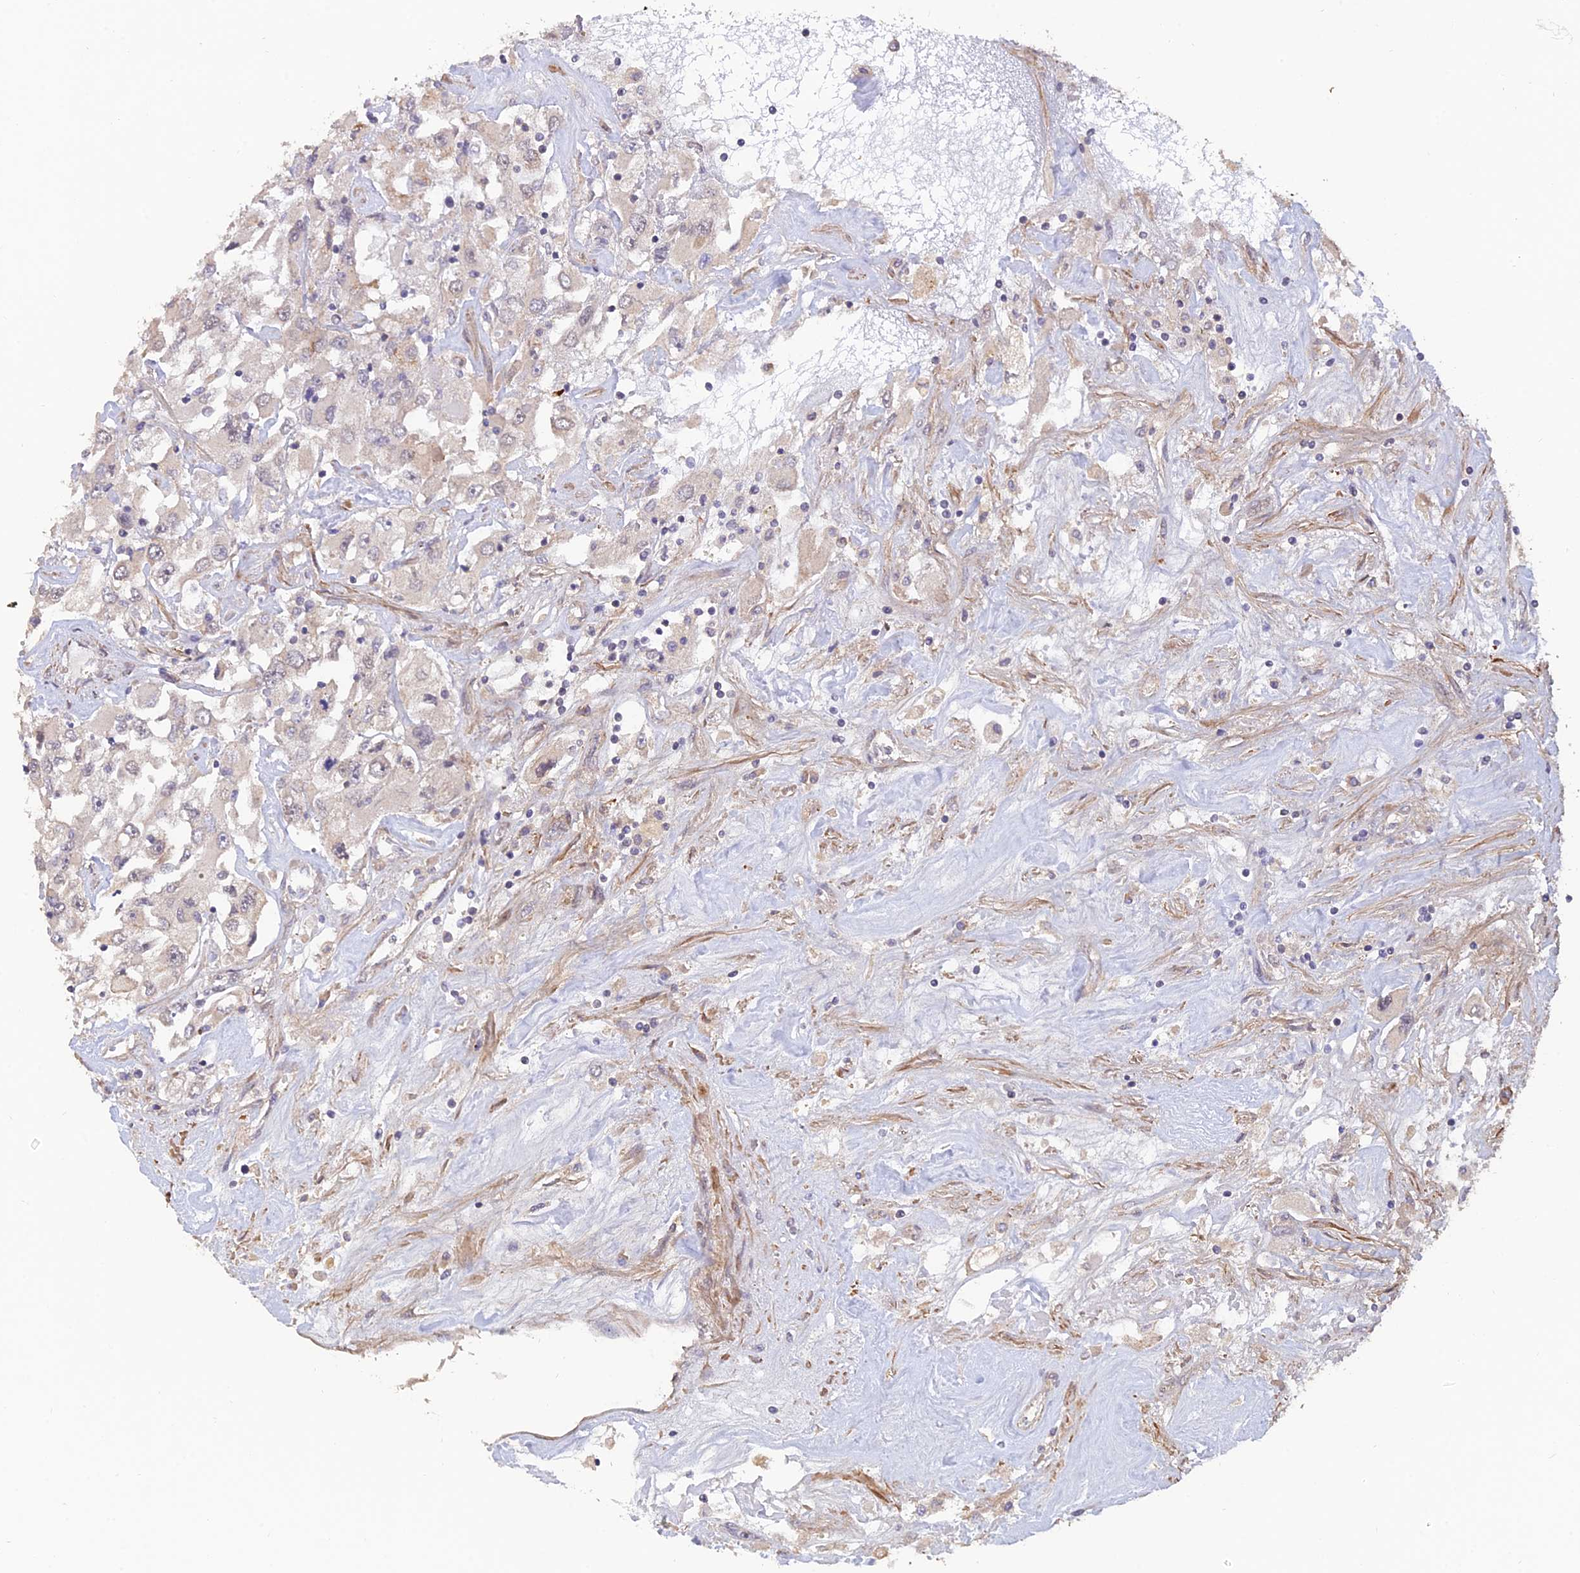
{"staining": {"intensity": "negative", "quantity": "none", "location": "none"}, "tissue": "renal cancer", "cell_type": "Tumor cells", "image_type": "cancer", "snomed": [{"axis": "morphology", "description": "Adenocarcinoma, NOS"}, {"axis": "topography", "description": "Kidney"}], "caption": "This is an IHC micrograph of renal cancer. There is no staining in tumor cells.", "gene": "PAGR1", "patient": {"sex": "female", "age": 52}}